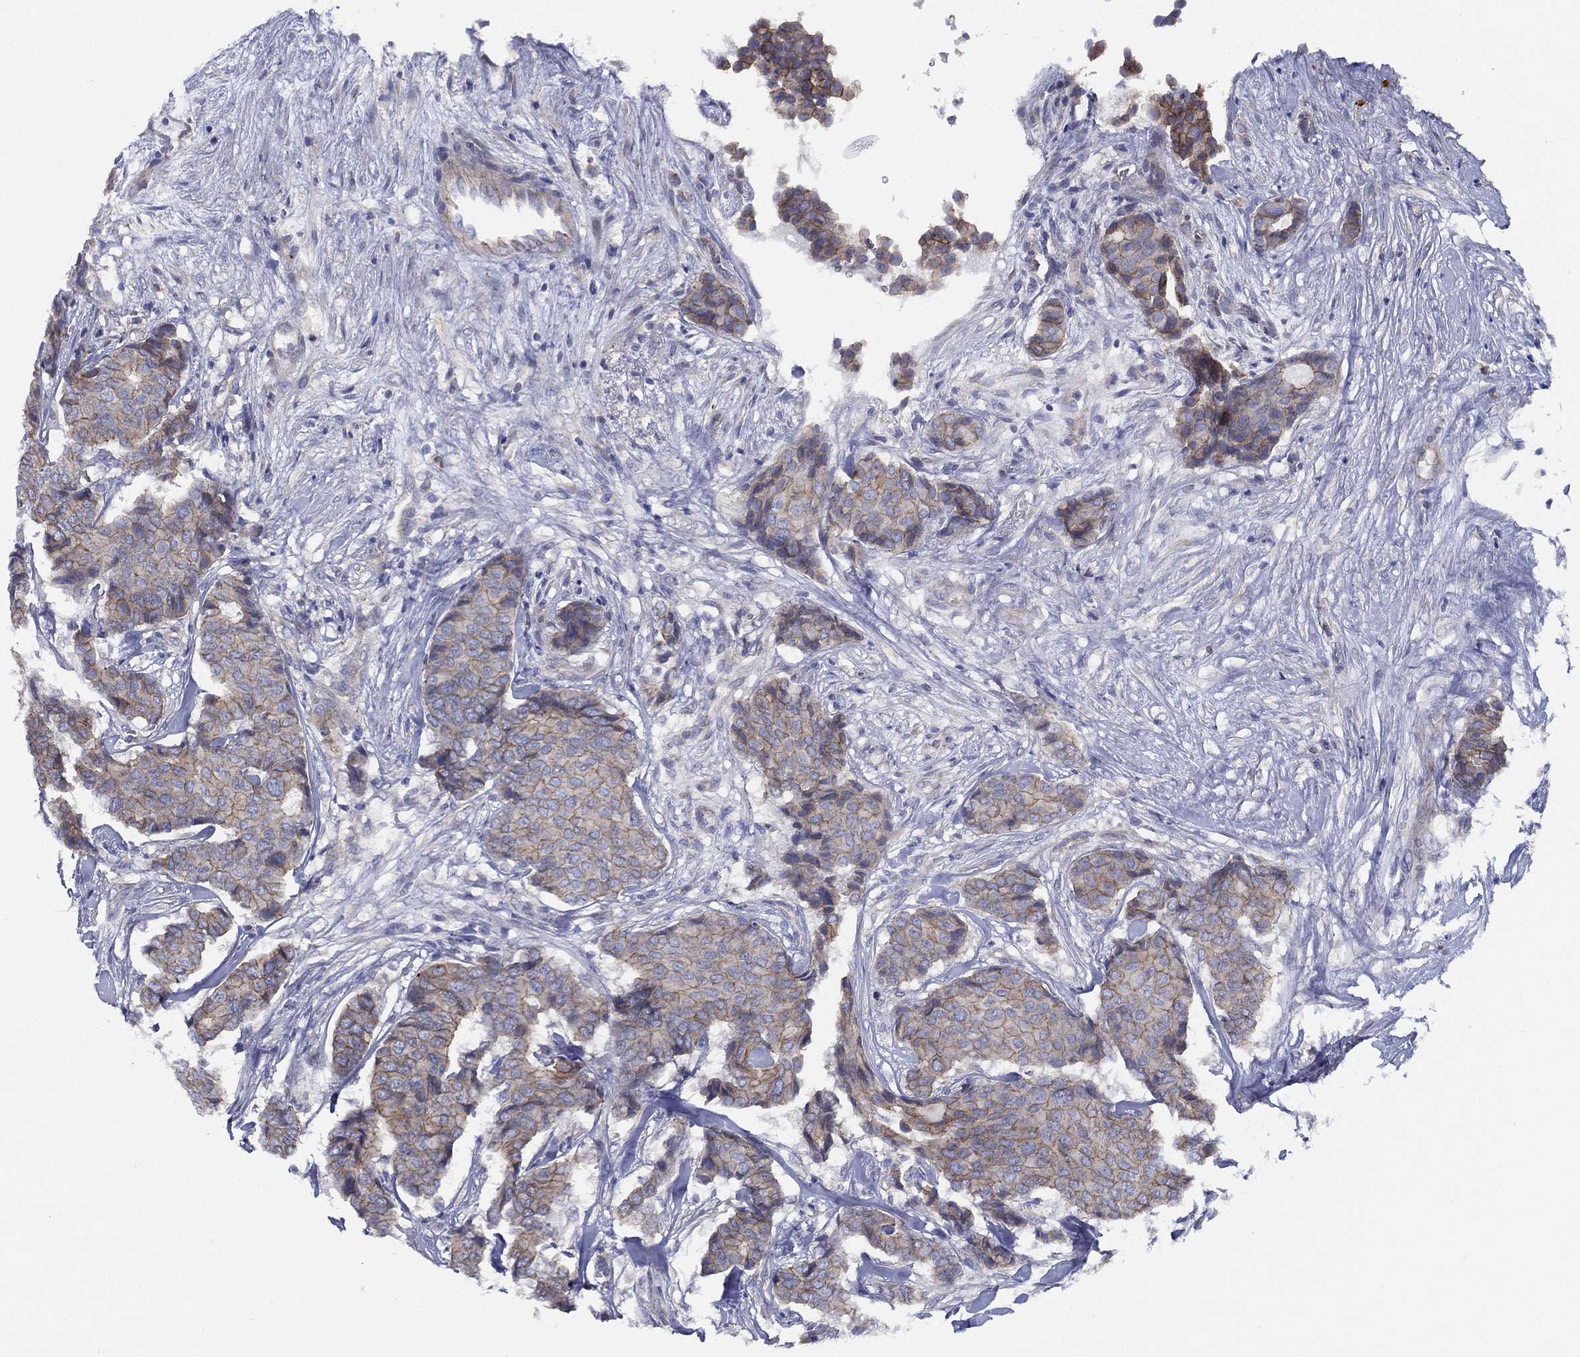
{"staining": {"intensity": "moderate", "quantity": "<25%", "location": "cytoplasmic/membranous"}, "tissue": "breast cancer", "cell_type": "Tumor cells", "image_type": "cancer", "snomed": [{"axis": "morphology", "description": "Duct carcinoma"}, {"axis": "topography", "description": "Breast"}], "caption": "Immunohistochemical staining of breast cancer reveals low levels of moderate cytoplasmic/membranous expression in approximately <25% of tumor cells.", "gene": "ZNF223", "patient": {"sex": "female", "age": 75}}